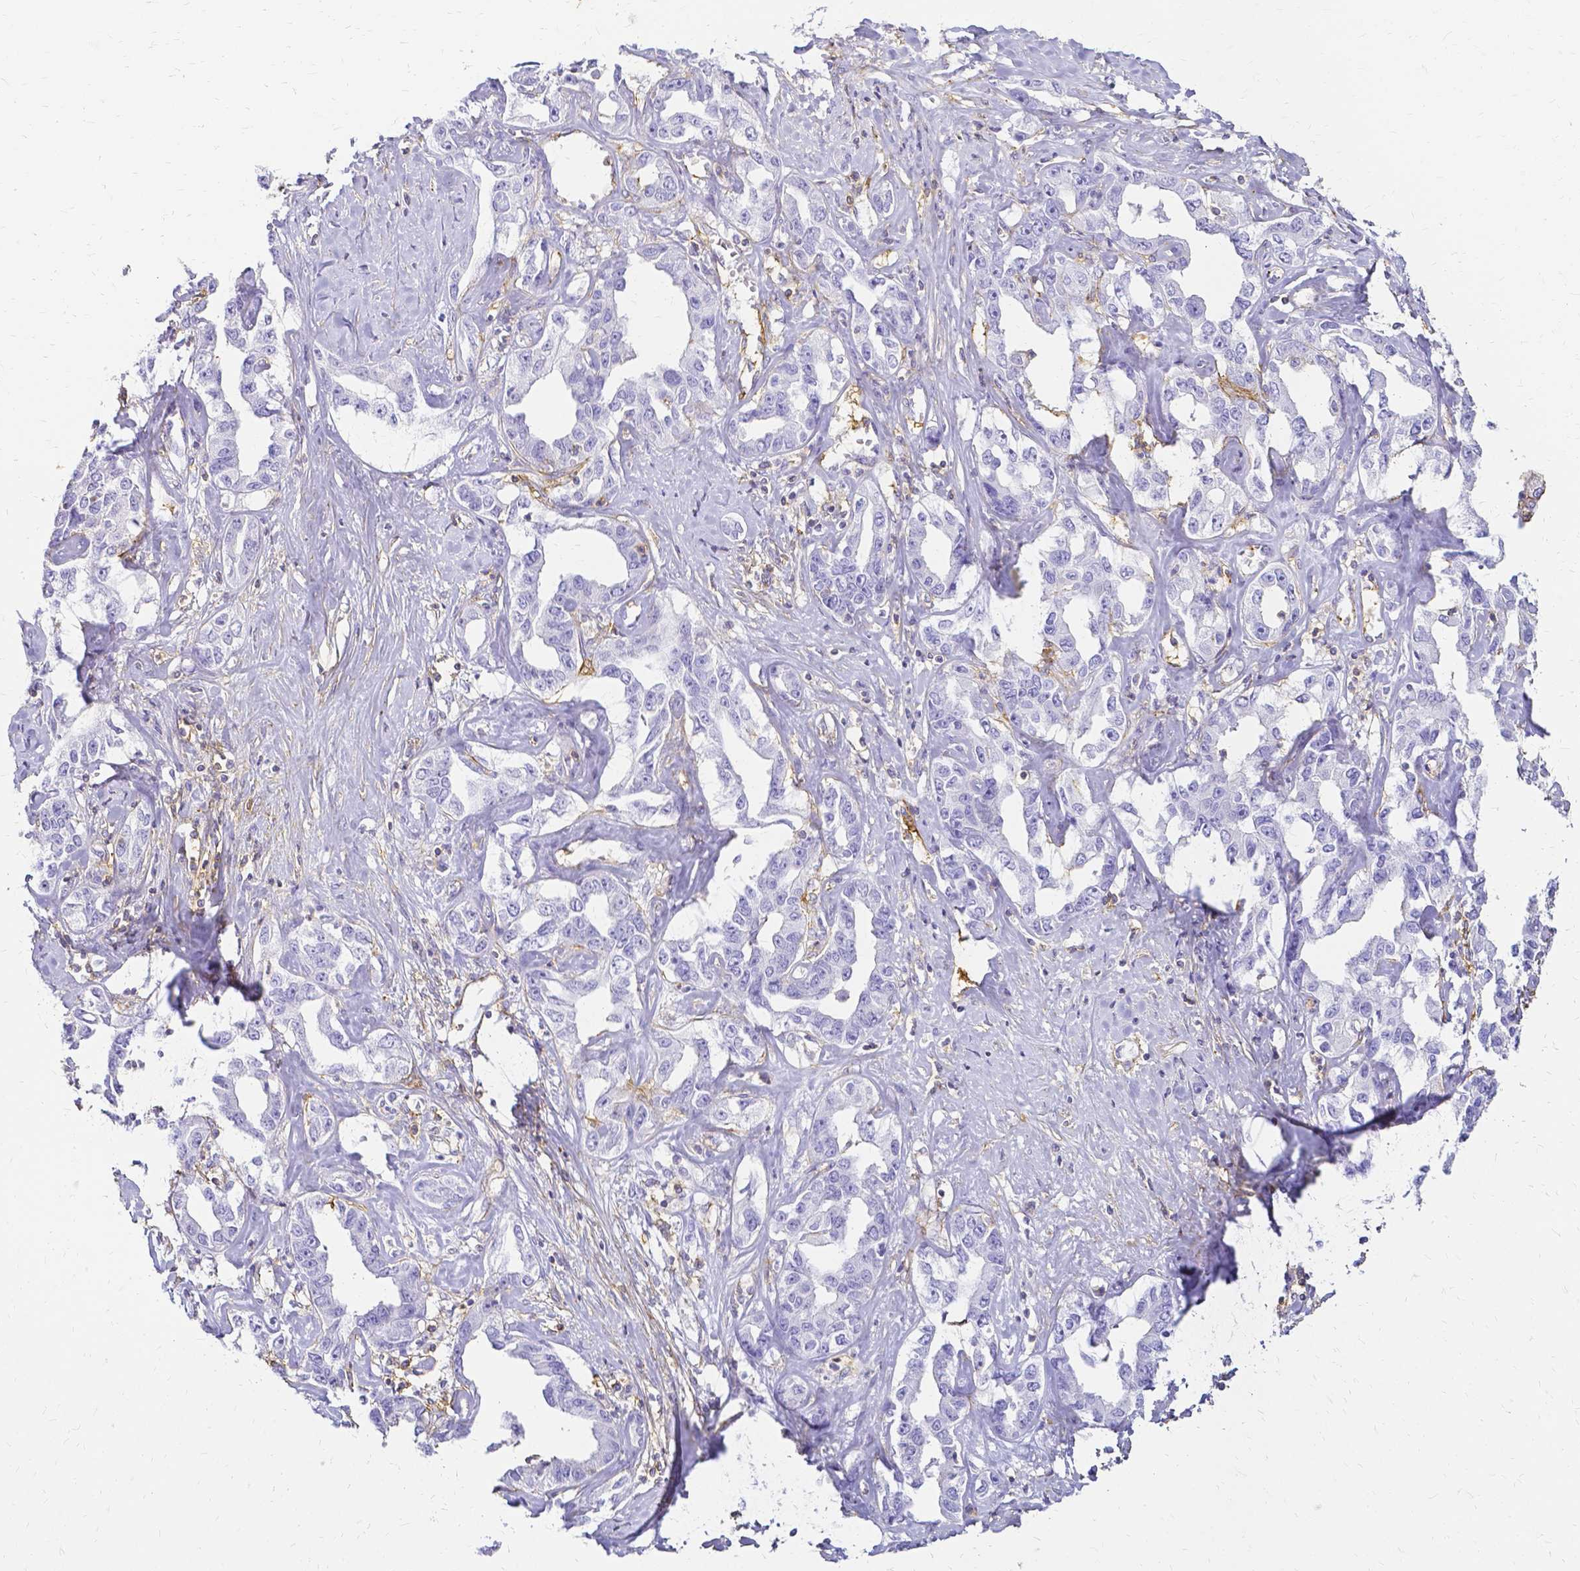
{"staining": {"intensity": "negative", "quantity": "none", "location": "none"}, "tissue": "liver cancer", "cell_type": "Tumor cells", "image_type": "cancer", "snomed": [{"axis": "morphology", "description": "Cholangiocarcinoma"}, {"axis": "topography", "description": "Liver"}], "caption": "The micrograph exhibits no staining of tumor cells in liver cancer. (Immunohistochemistry, brightfield microscopy, high magnification).", "gene": "HSPA12A", "patient": {"sex": "male", "age": 59}}